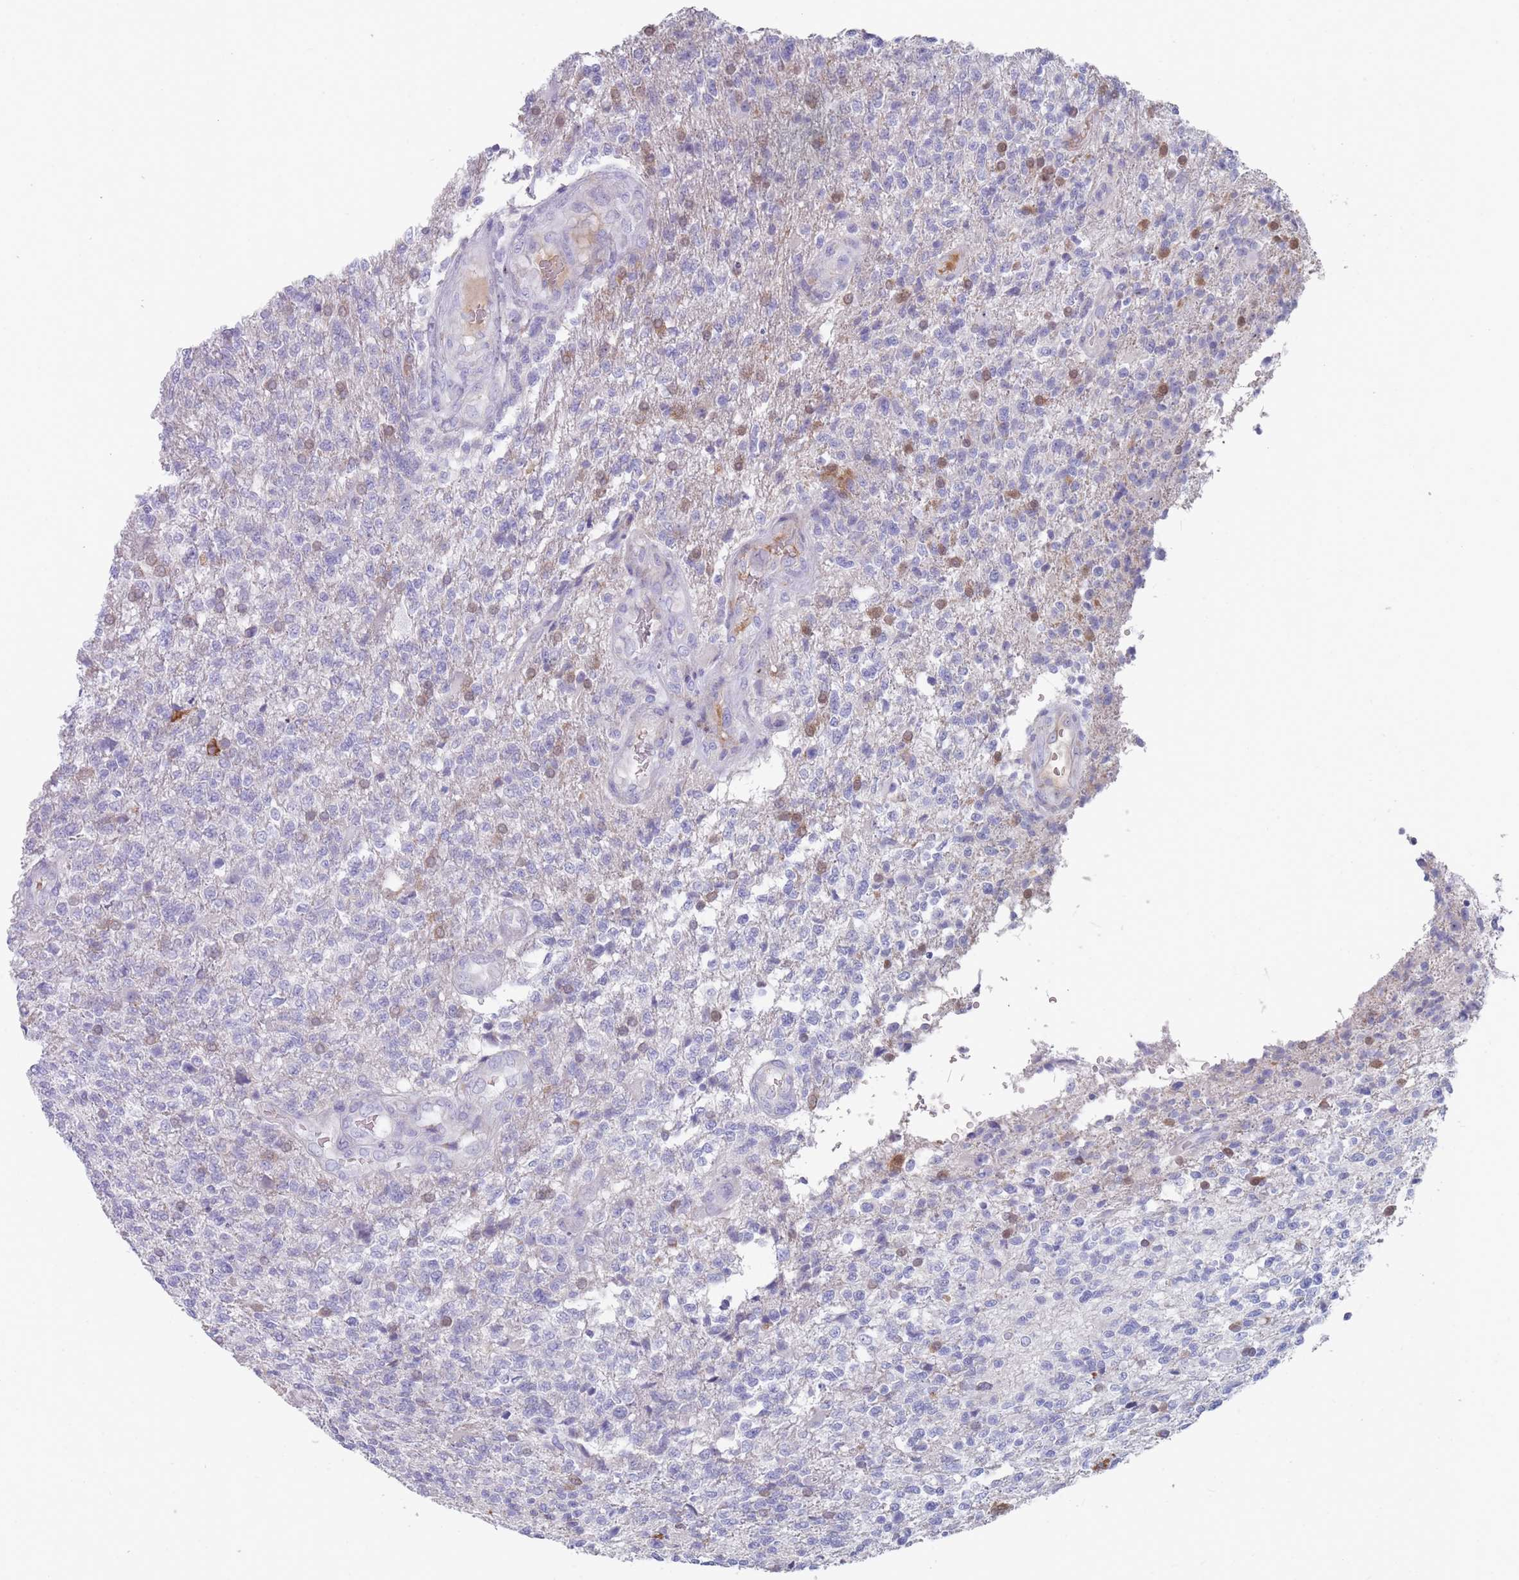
{"staining": {"intensity": "moderate", "quantity": "<25%", "location": "cytoplasmic/membranous,nuclear"}, "tissue": "glioma", "cell_type": "Tumor cells", "image_type": "cancer", "snomed": [{"axis": "morphology", "description": "Glioma, malignant, High grade"}, {"axis": "topography", "description": "Brain"}], "caption": "Immunohistochemical staining of human malignant glioma (high-grade) demonstrates low levels of moderate cytoplasmic/membranous and nuclear expression in about <25% of tumor cells. (DAB = brown stain, brightfield microscopy at high magnification).", "gene": "ST8SIA5", "patient": {"sex": "male", "age": 56}}